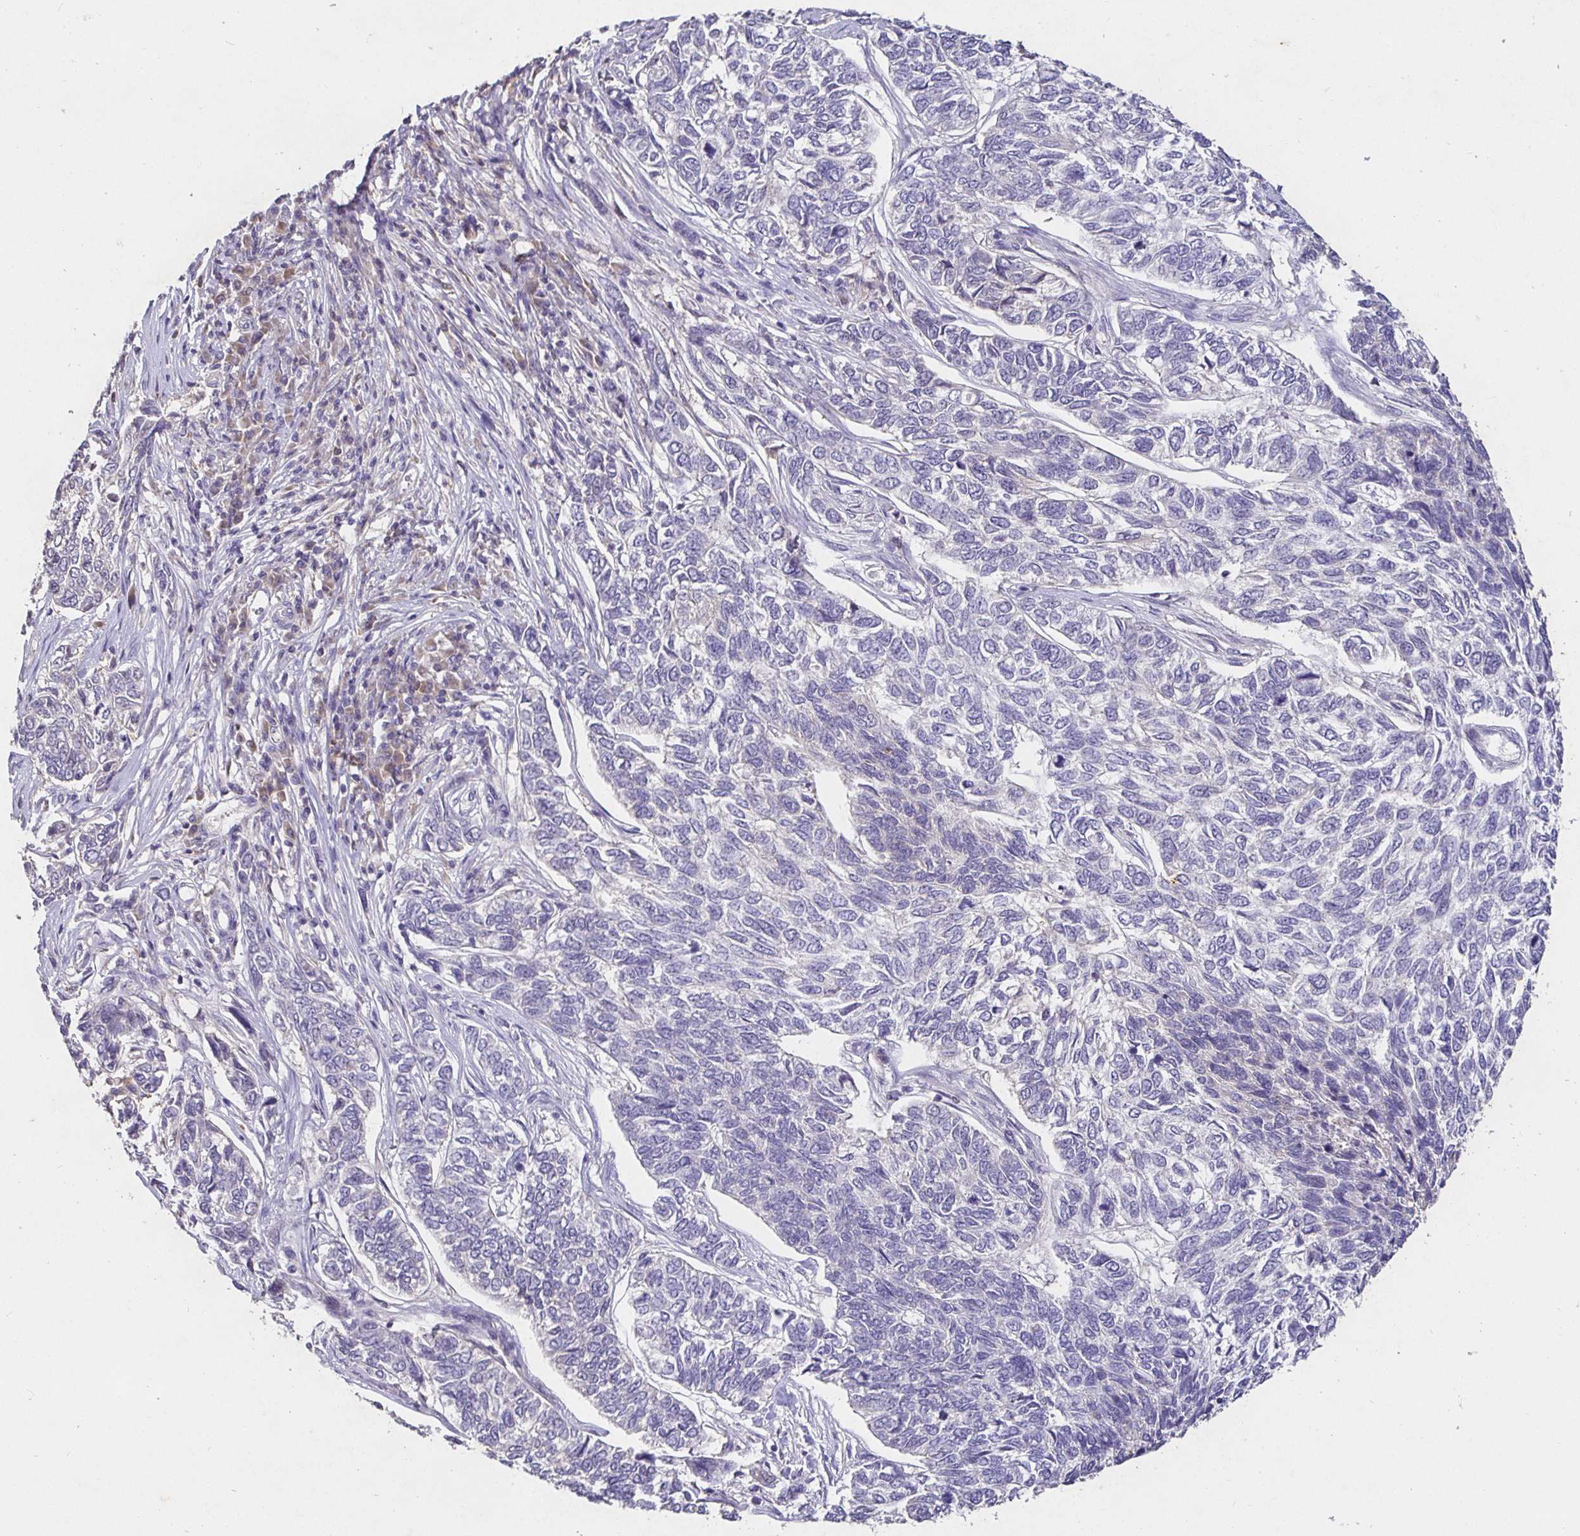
{"staining": {"intensity": "negative", "quantity": "none", "location": "none"}, "tissue": "skin cancer", "cell_type": "Tumor cells", "image_type": "cancer", "snomed": [{"axis": "morphology", "description": "Basal cell carcinoma"}, {"axis": "topography", "description": "Skin"}], "caption": "A high-resolution photomicrograph shows immunohistochemistry staining of skin basal cell carcinoma, which shows no significant staining in tumor cells.", "gene": "SHISA4", "patient": {"sex": "female", "age": 65}}